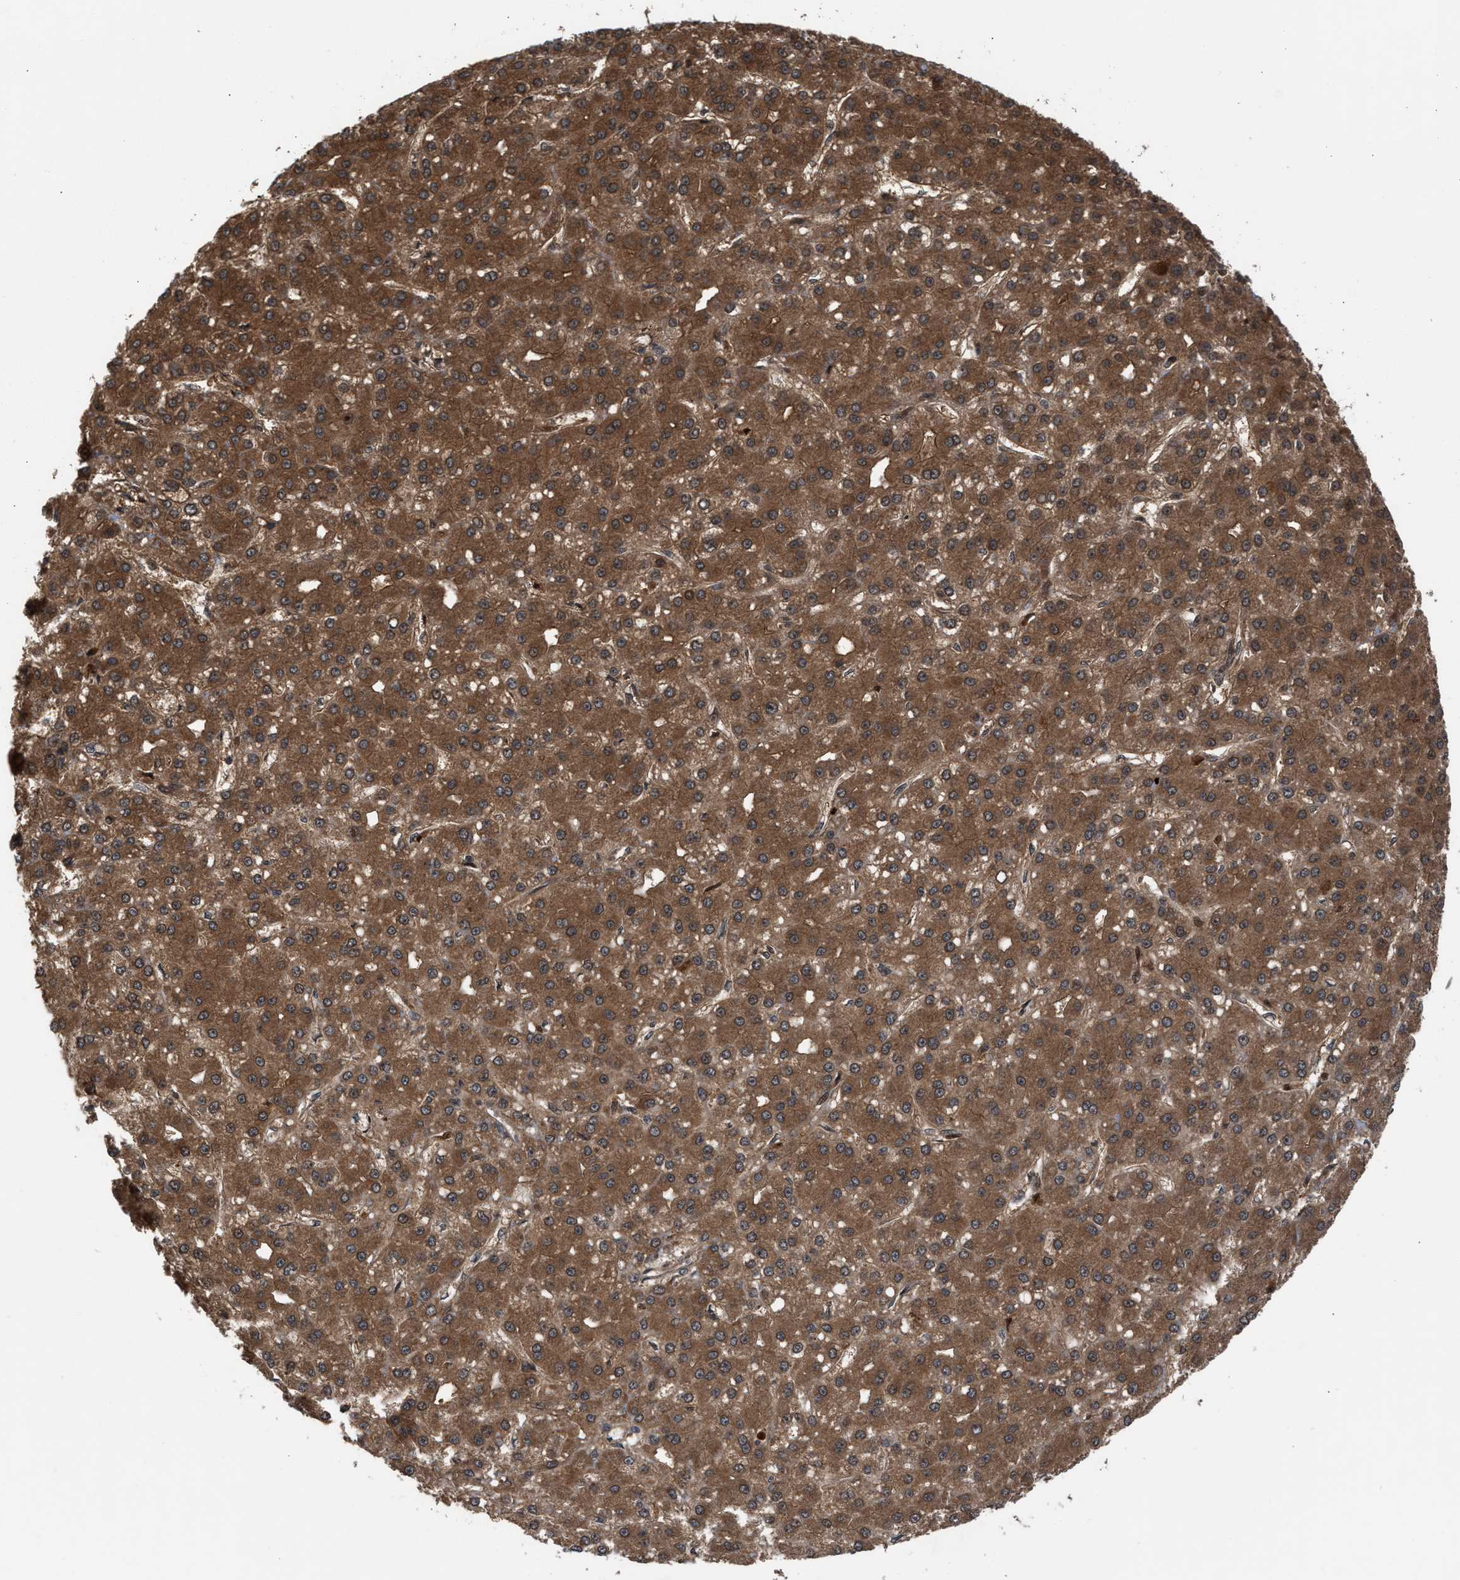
{"staining": {"intensity": "moderate", "quantity": ">75%", "location": "cytoplasmic/membranous"}, "tissue": "liver cancer", "cell_type": "Tumor cells", "image_type": "cancer", "snomed": [{"axis": "morphology", "description": "Carcinoma, Hepatocellular, NOS"}, {"axis": "topography", "description": "Liver"}], "caption": "Immunohistochemistry (IHC) (DAB (3,3'-diaminobenzidine)) staining of liver hepatocellular carcinoma reveals moderate cytoplasmic/membranous protein positivity in approximately >75% of tumor cells.", "gene": "C9orf78", "patient": {"sex": "male", "age": 67}}